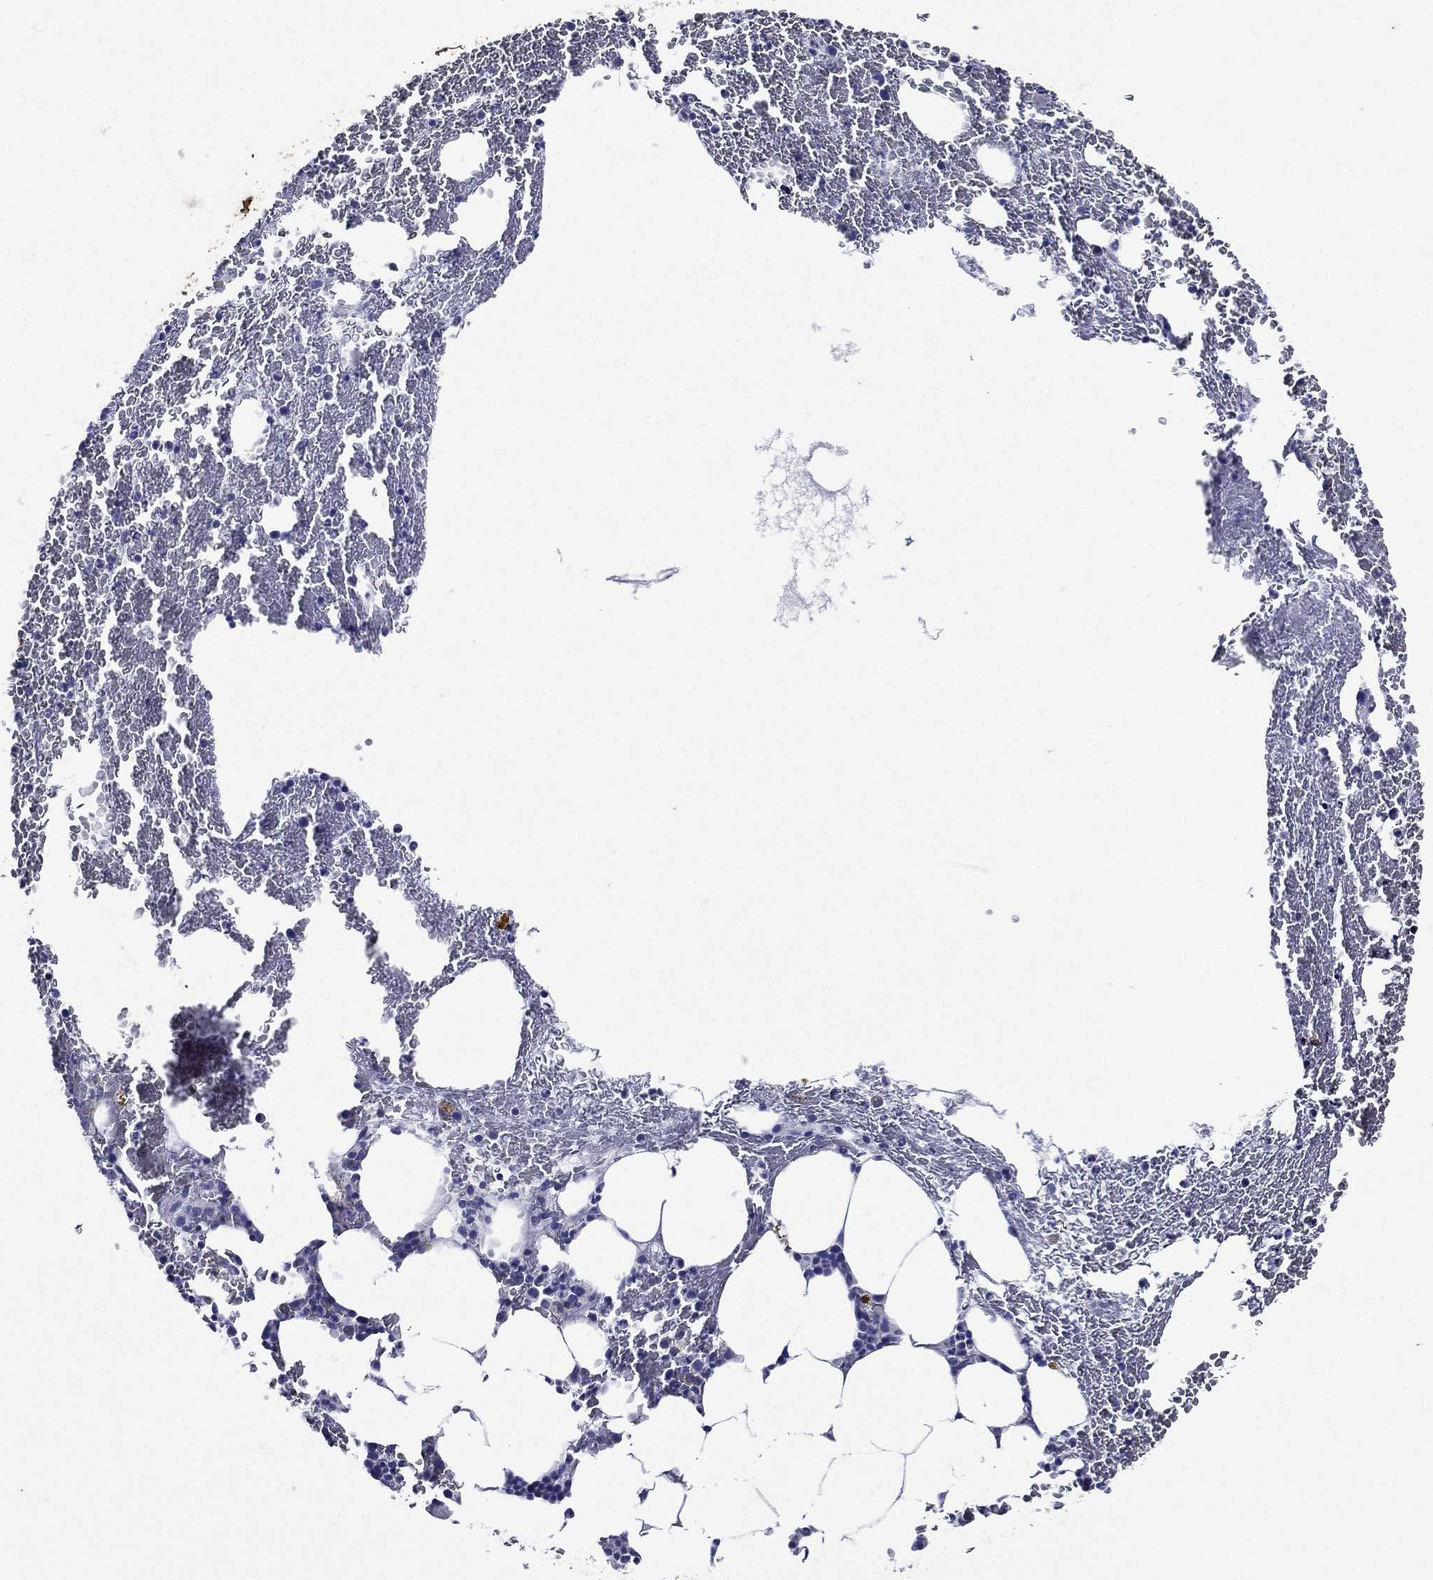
{"staining": {"intensity": "negative", "quantity": "none", "location": "none"}, "tissue": "bone marrow", "cell_type": "Hematopoietic cells", "image_type": "normal", "snomed": [{"axis": "morphology", "description": "Normal tissue, NOS"}, {"axis": "topography", "description": "Bone marrow"}], "caption": "Hematopoietic cells are negative for brown protein staining in benign bone marrow. Brightfield microscopy of IHC stained with DAB (brown) and hematoxylin (blue), captured at high magnification.", "gene": "TGM1", "patient": {"sex": "female", "age": 67}}